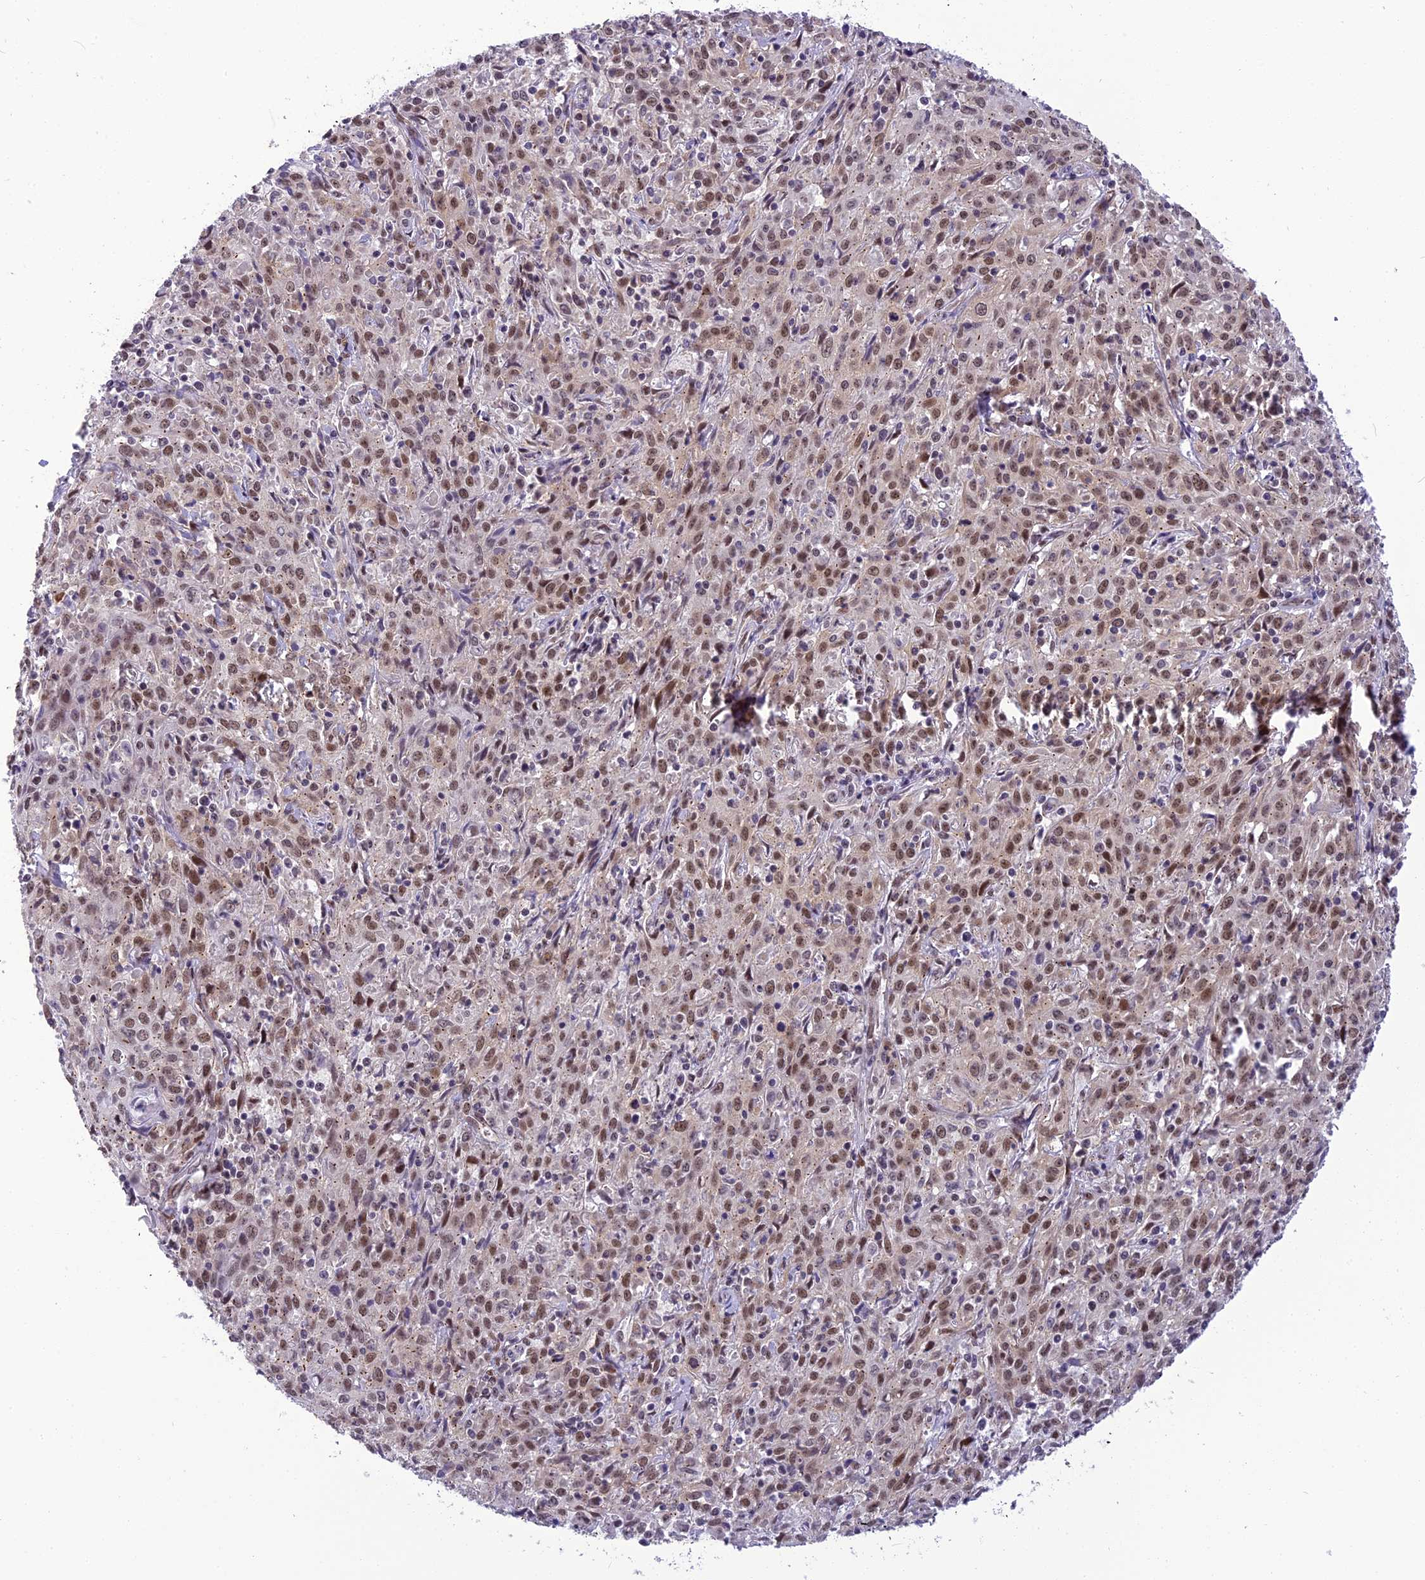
{"staining": {"intensity": "moderate", "quantity": ">75%", "location": "nuclear"}, "tissue": "cervical cancer", "cell_type": "Tumor cells", "image_type": "cancer", "snomed": [{"axis": "morphology", "description": "Squamous cell carcinoma, NOS"}, {"axis": "topography", "description": "Cervix"}], "caption": "Squamous cell carcinoma (cervical) stained with a protein marker displays moderate staining in tumor cells.", "gene": "IRF2BP1", "patient": {"sex": "female", "age": 57}}